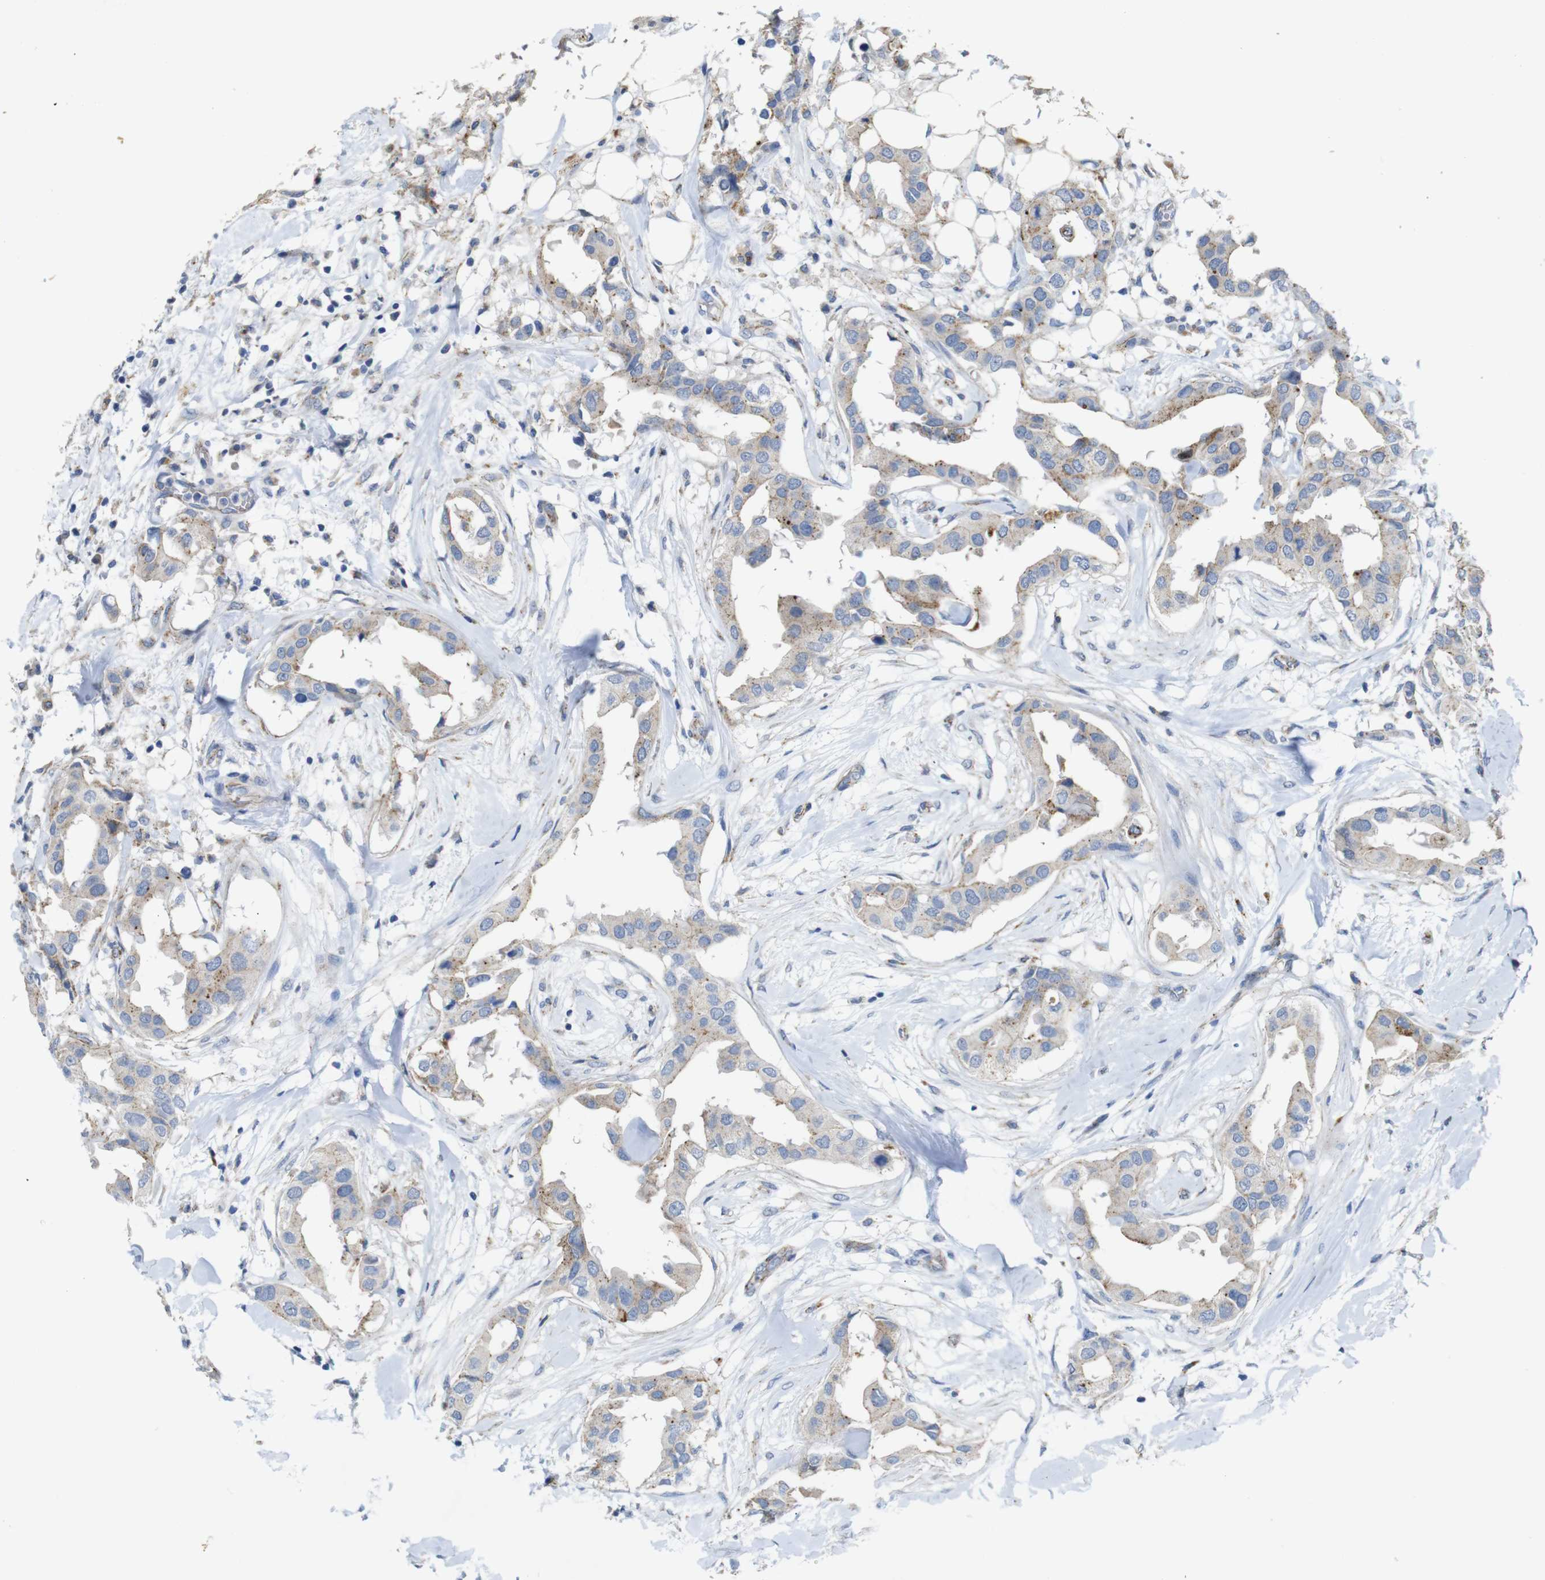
{"staining": {"intensity": "weak", "quantity": "25%-75%", "location": "cytoplasmic/membranous"}, "tissue": "breast cancer", "cell_type": "Tumor cells", "image_type": "cancer", "snomed": [{"axis": "morphology", "description": "Duct carcinoma"}, {"axis": "topography", "description": "Breast"}], "caption": "A low amount of weak cytoplasmic/membranous staining is identified in about 25%-75% of tumor cells in breast intraductal carcinoma tissue.", "gene": "NHLRC3", "patient": {"sex": "female", "age": 40}}